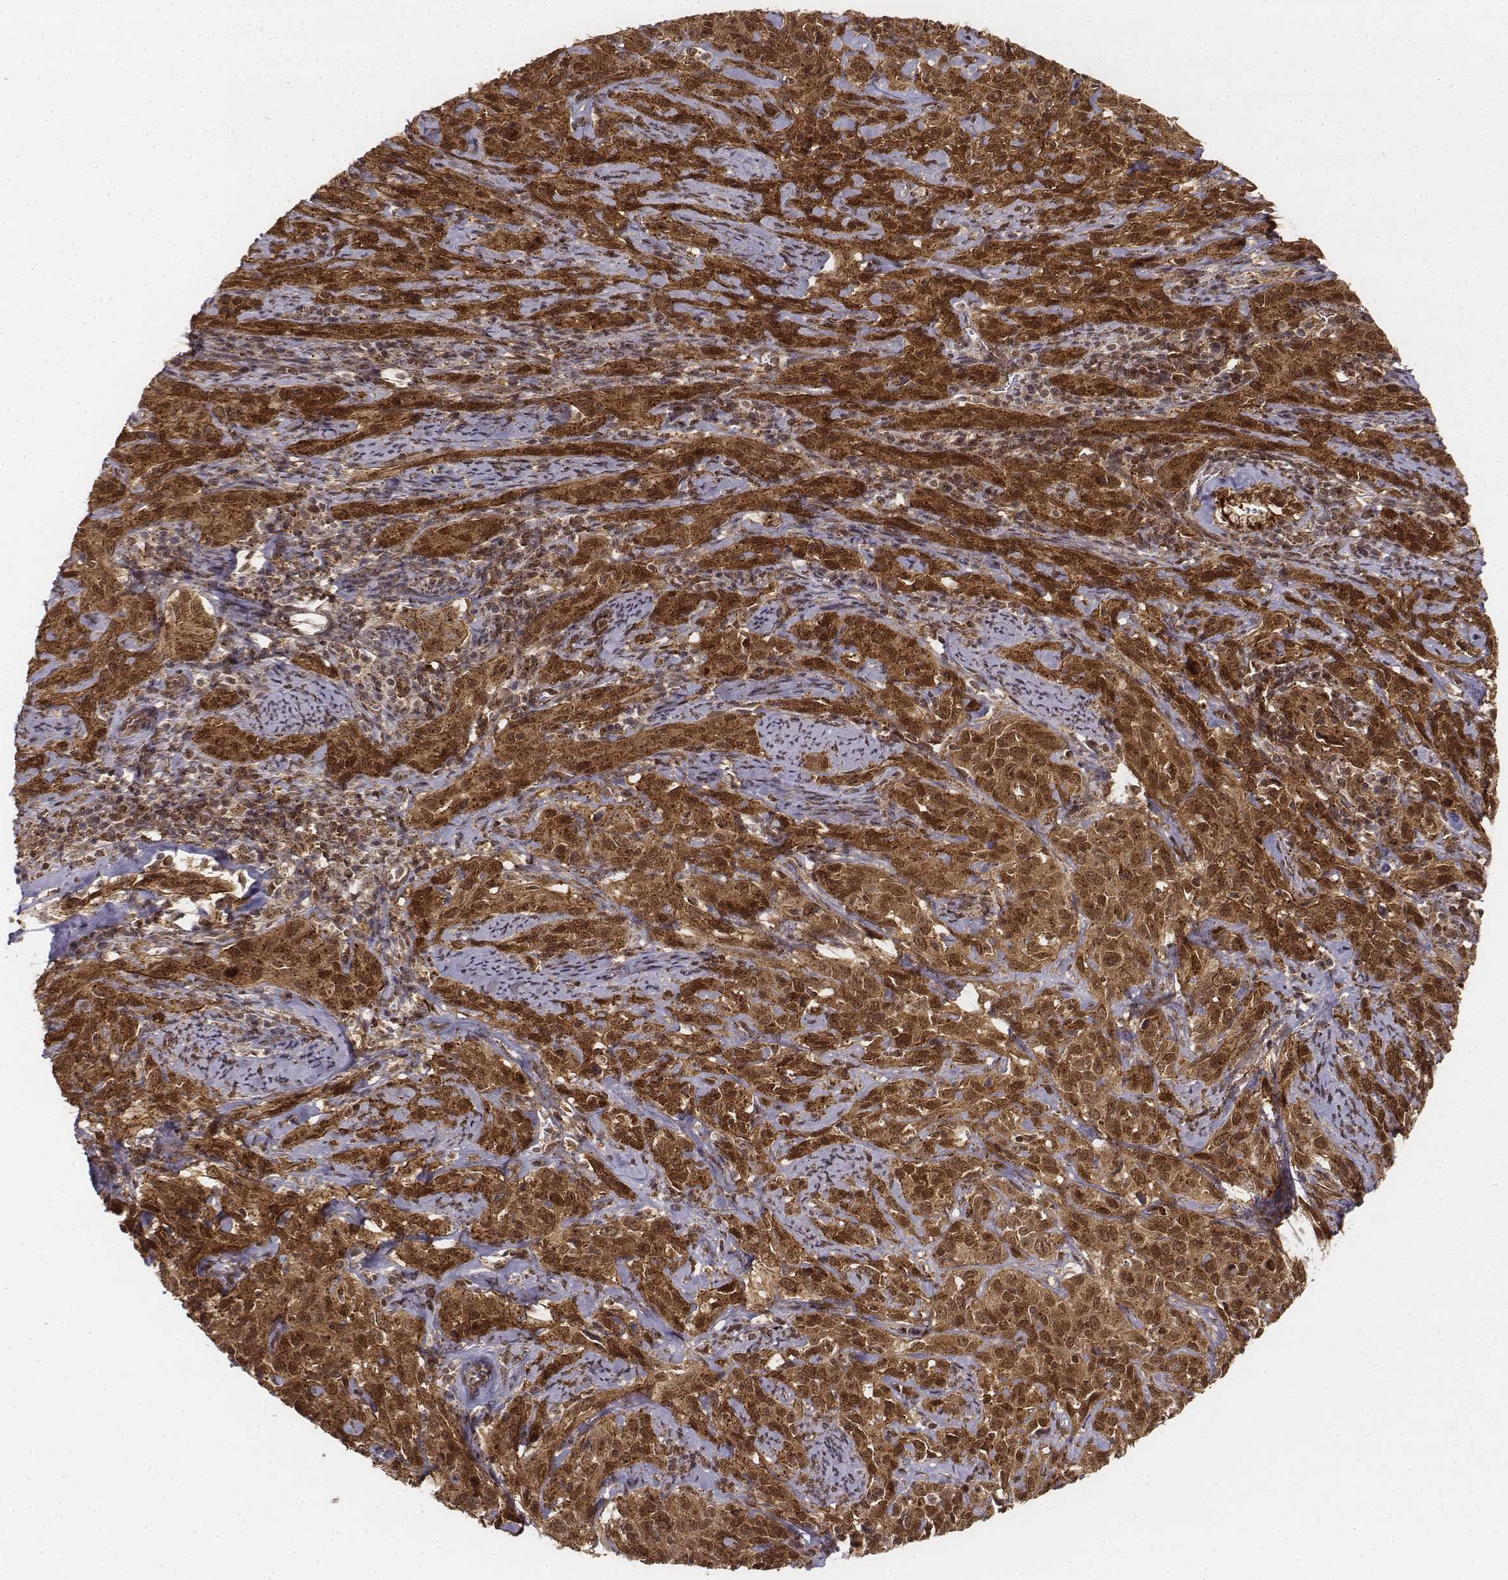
{"staining": {"intensity": "strong", "quantity": ">75%", "location": "cytoplasmic/membranous,nuclear"}, "tissue": "cervical cancer", "cell_type": "Tumor cells", "image_type": "cancer", "snomed": [{"axis": "morphology", "description": "Normal tissue, NOS"}, {"axis": "morphology", "description": "Squamous cell carcinoma, NOS"}, {"axis": "topography", "description": "Cervix"}], "caption": "Human cervical cancer stained with a protein marker displays strong staining in tumor cells.", "gene": "ZFYVE19", "patient": {"sex": "female", "age": 51}}